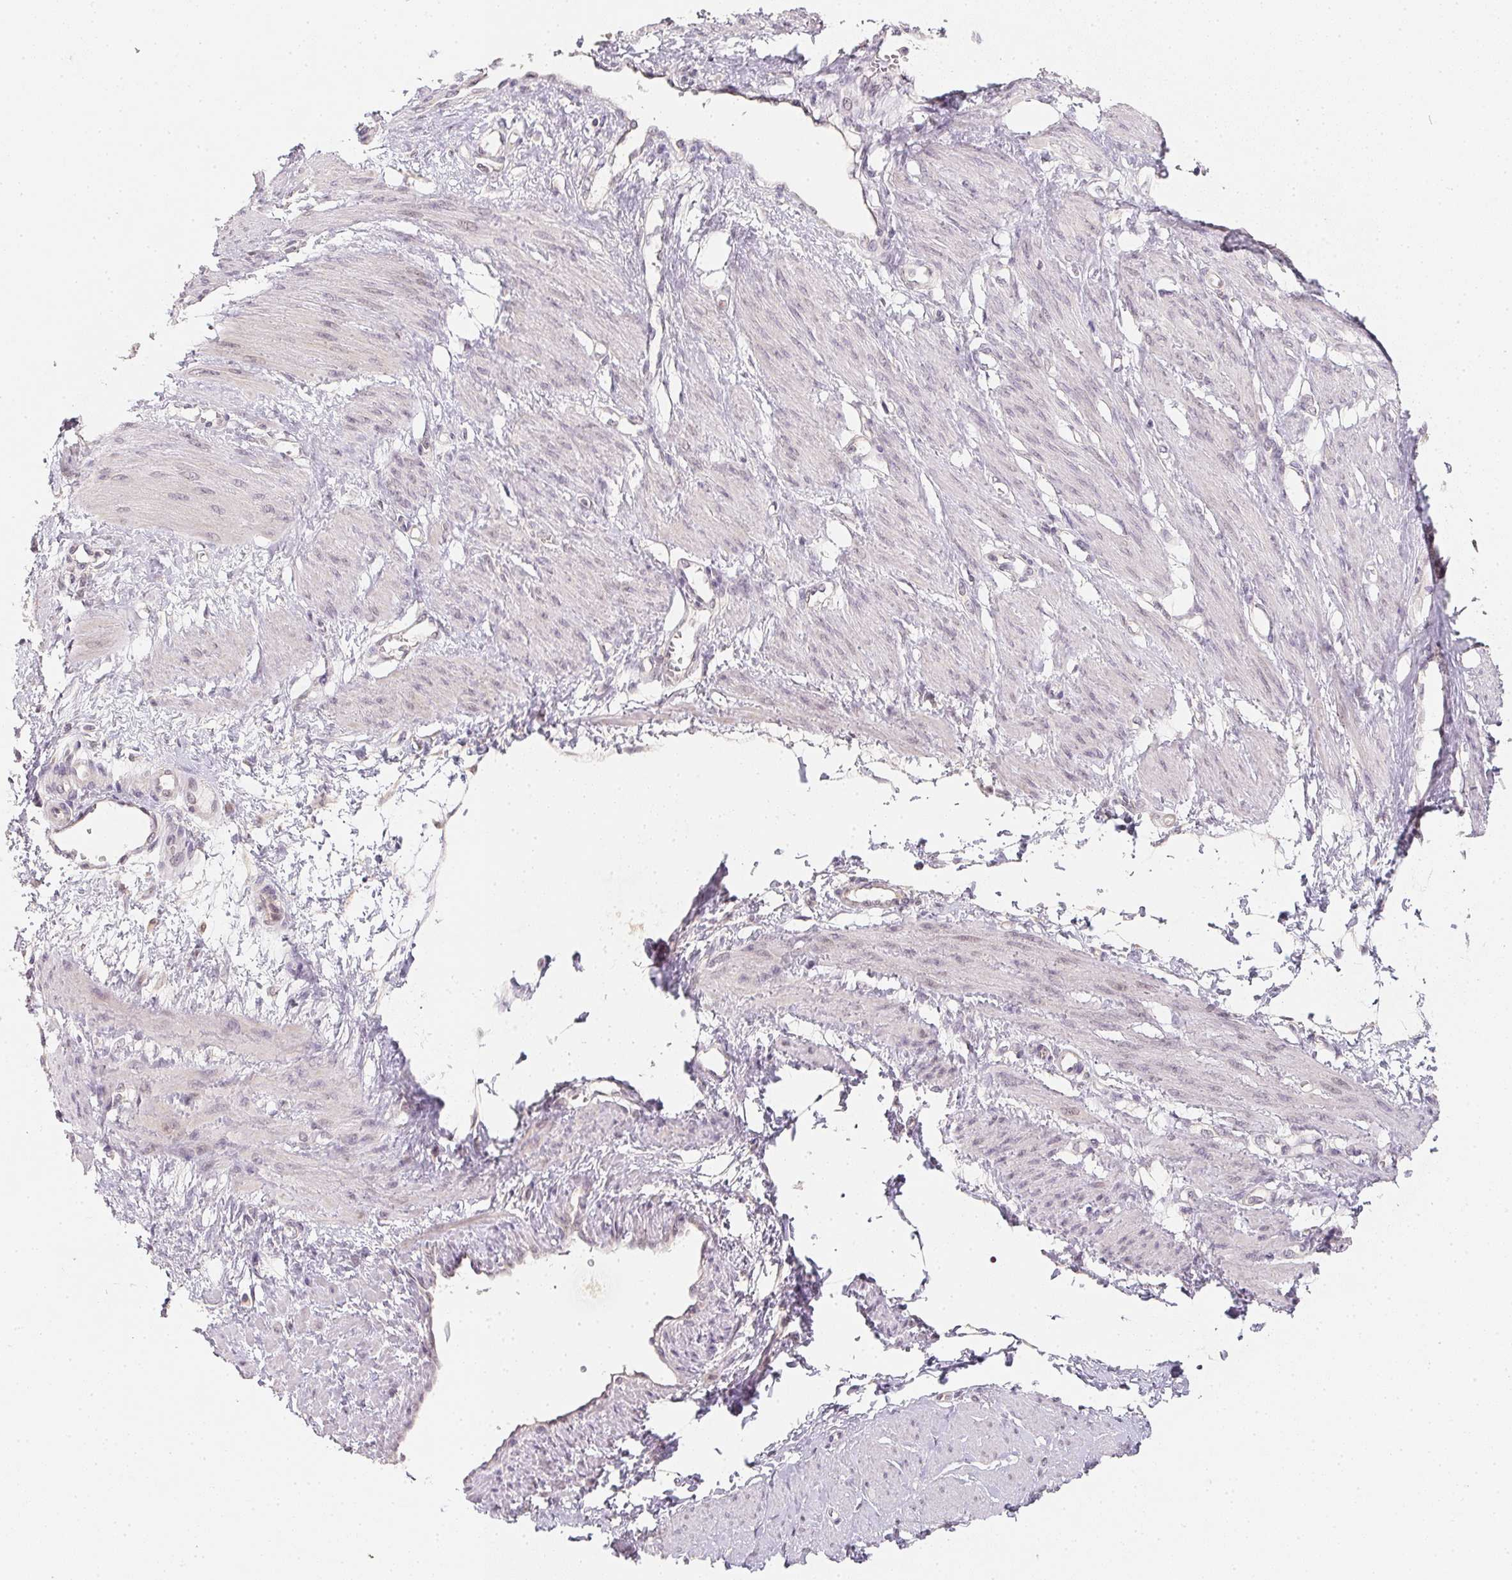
{"staining": {"intensity": "negative", "quantity": "none", "location": "none"}, "tissue": "smooth muscle", "cell_type": "Smooth muscle cells", "image_type": "normal", "snomed": [{"axis": "morphology", "description": "Normal tissue, NOS"}, {"axis": "topography", "description": "Smooth muscle"}, {"axis": "topography", "description": "Uterus"}], "caption": "Image shows no significant protein expression in smooth muscle cells of unremarkable smooth muscle.", "gene": "SOAT1", "patient": {"sex": "female", "age": 39}}